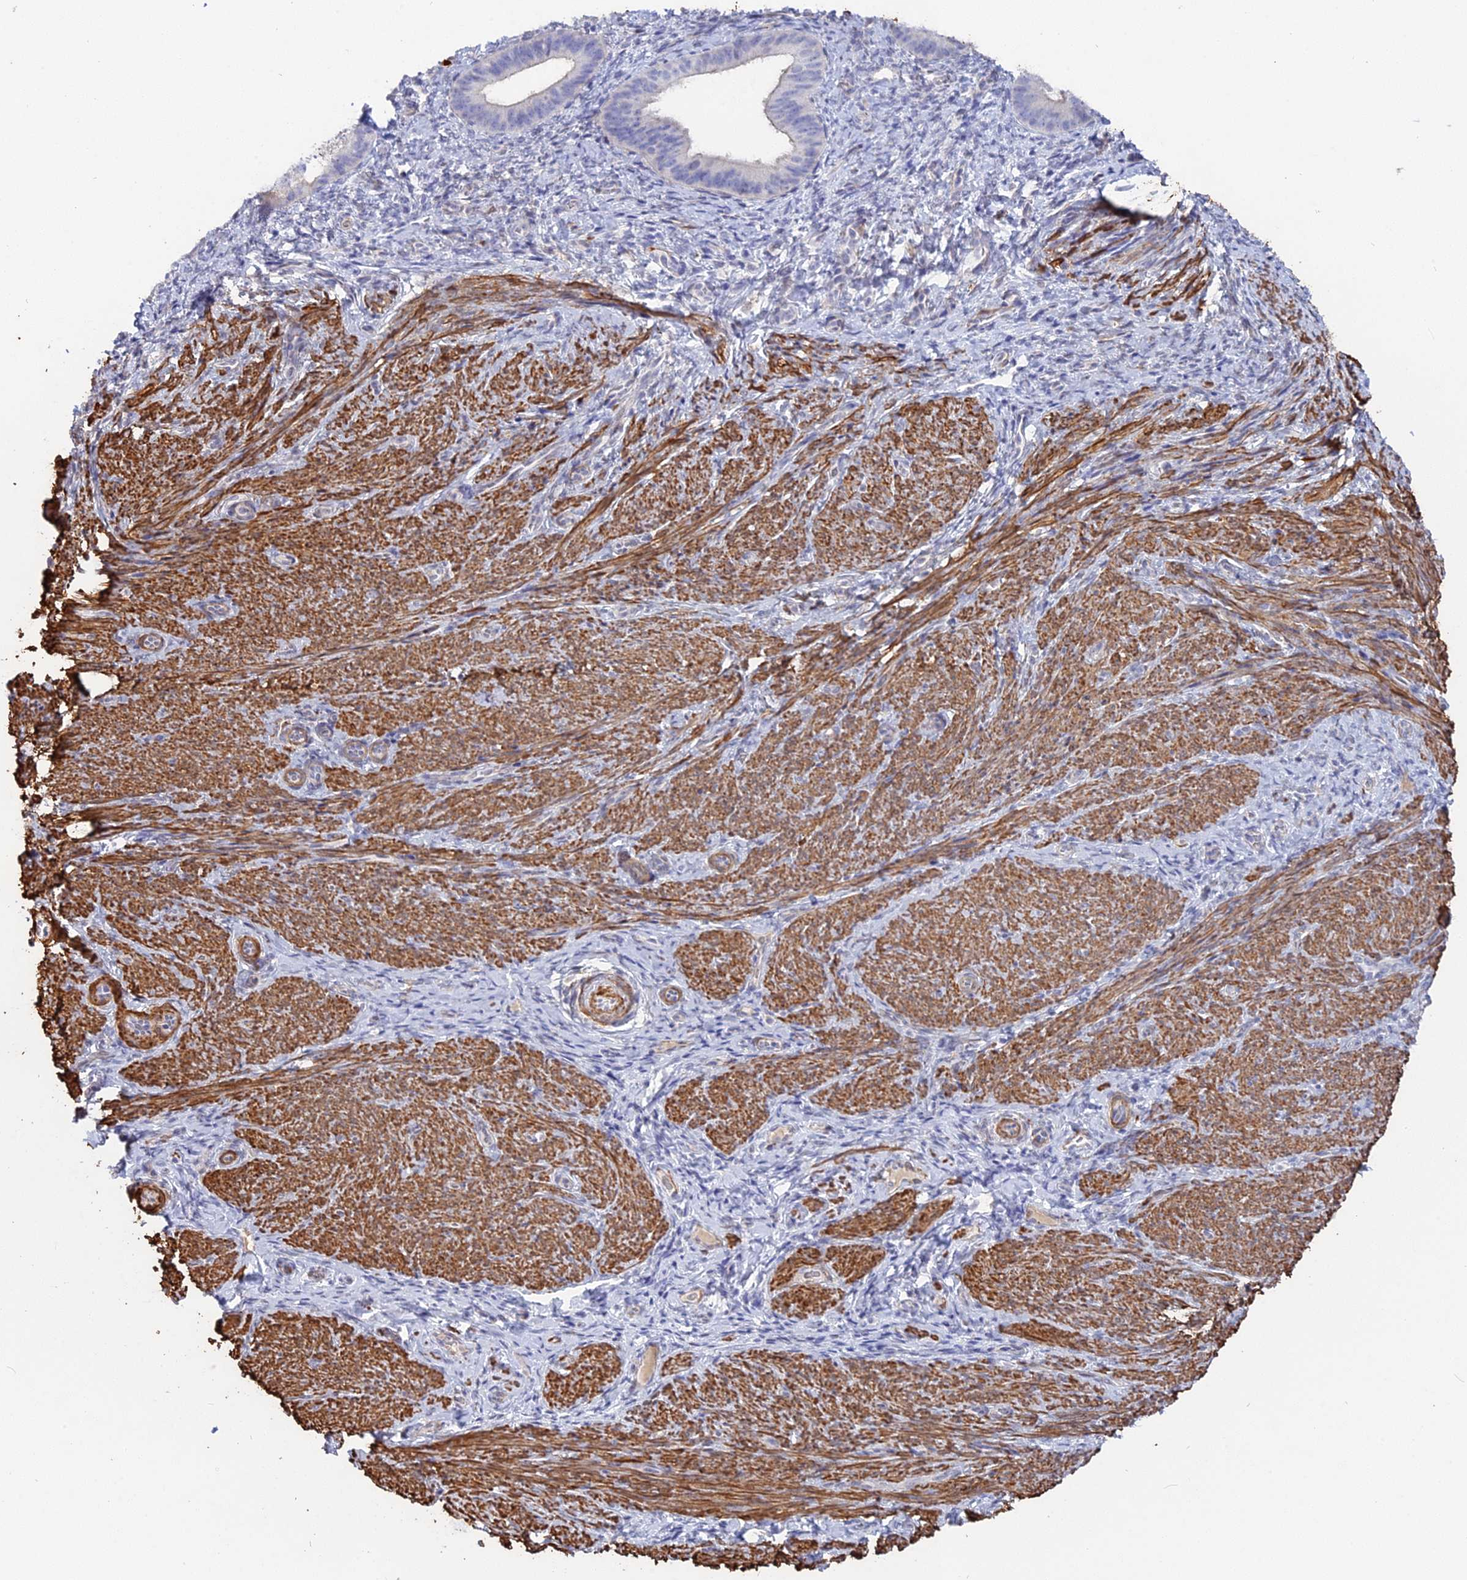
{"staining": {"intensity": "negative", "quantity": "none", "location": "none"}, "tissue": "endometrium", "cell_type": "Cells in endometrial stroma", "image_type": "normal", "snomed": [{"axis": "morphology", "description": "Normal tissue, NOS"}, {"axis": "topography", "description": "Endometrium"}], "caption": "High power microscopy photomicrograph of an IHC micrograph of benign endometrium, revealing no significant positivity in cells in endometrial stroma. The staining was performed using DAB to visualize the protein expression in brown, while the nuclei were stained in blue with hematoxylin (Magnification: 20x).", "gene": "CCDC154", "patient": {"sex": "female", "age": 65}}